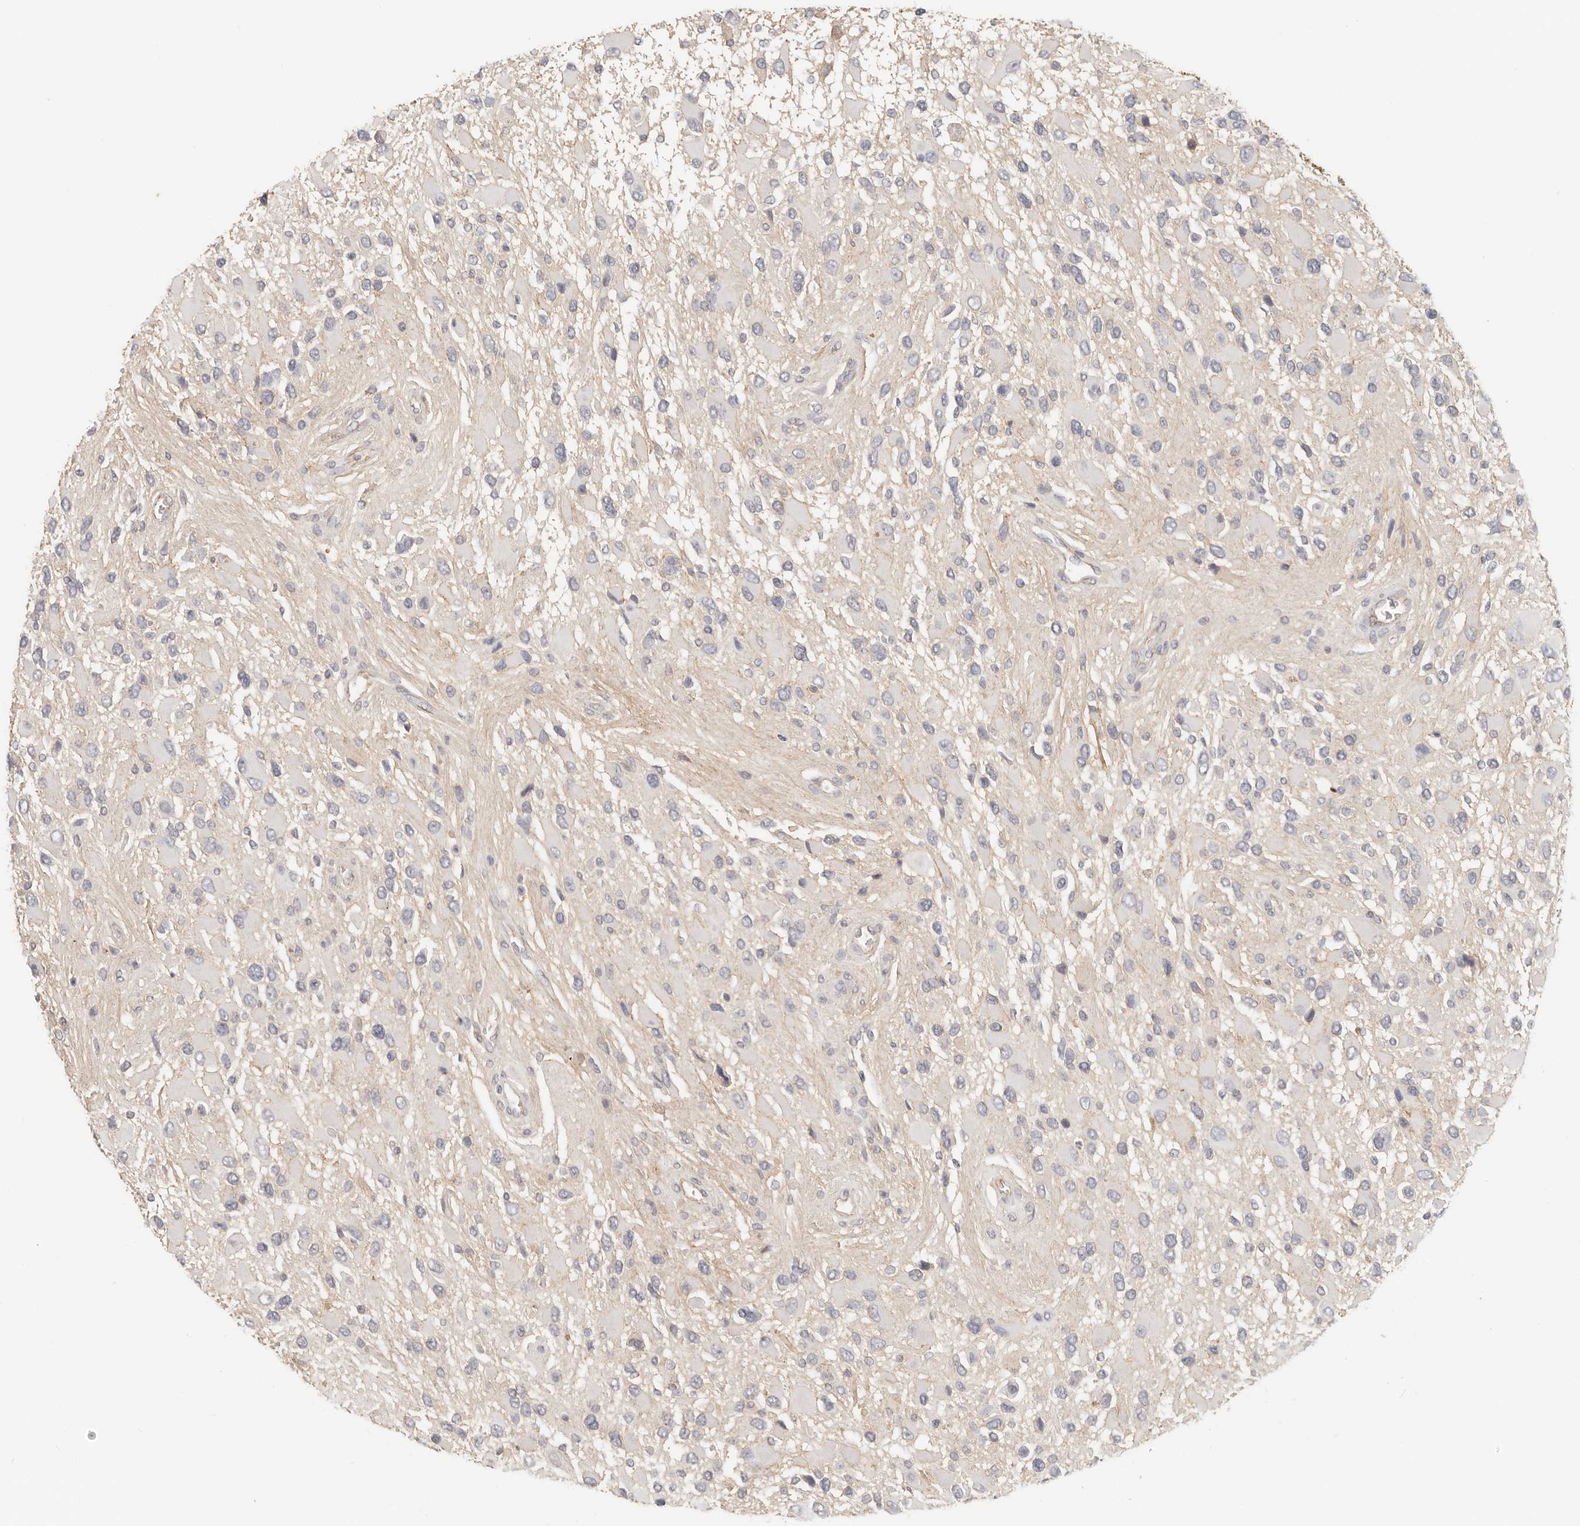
{"staining": {"intensity": "negative", "quantity": "none", "location": "none"}, "tissue": "glioma", "cell_type": "Tumor cells", "image_type": "cancer", "snomed": [{"axis": "morphology", "description": "Glioma, malignant, High grade"}, {"axis": "topography", "description": "Brain"}], "caption": "The IHC micrograph has no significant staining in tumor cells of glioma tissue.", "gene": "ANXA9", "patient": {"sex": "male", "age": 53}}